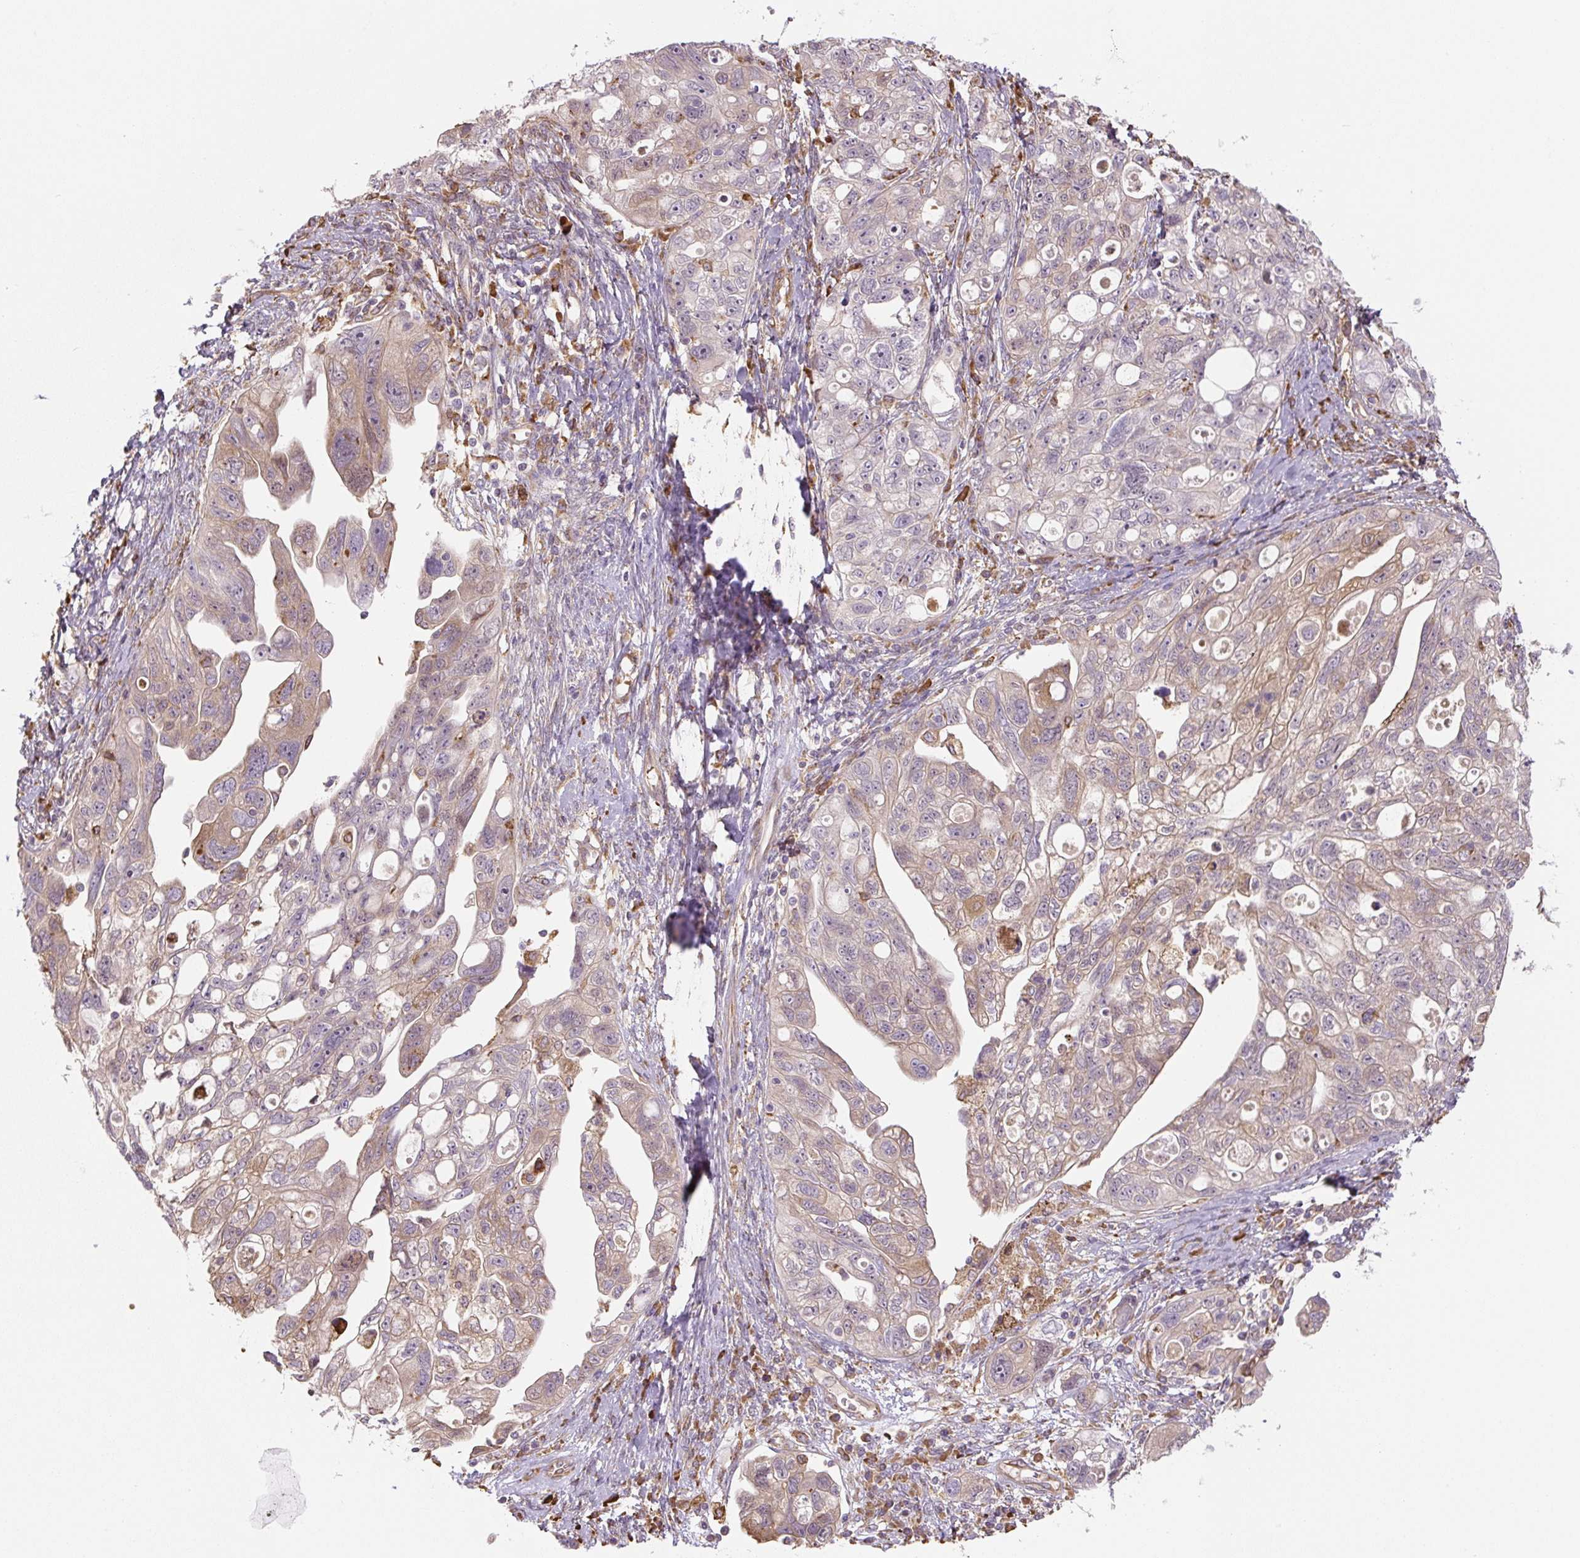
{"staining": {"intensity": "moderate", "quantity": "25%-75%", "location": "cytoplasmic/membranous"}, "tissue": "ovarian cancer", "cell_type": "Tumor cells", "image_type": "cancer", "snomed": [{"axis": "morphology", "description": "Carcinoma, NOS"}, {"axis": "morphology", "description": "Cystadenocarcinoma, serous, NOS"}, {"axis": "topography", "description": "Ovary"}], "caption": "Protein analysis of ovarian serous cystadenocarcinoma tissue exhibits moderate cytoplasmic/membranous expression in approximately 25%-75% of tumor cells. The staining was performed using DAB (3,3'-diaminobenzidine), with brown indicating positive protein expression. Nuclei are stained blue with hematoxylin.", "gene": "RASA1", "patient": {"sex": "female", "age": 69}}